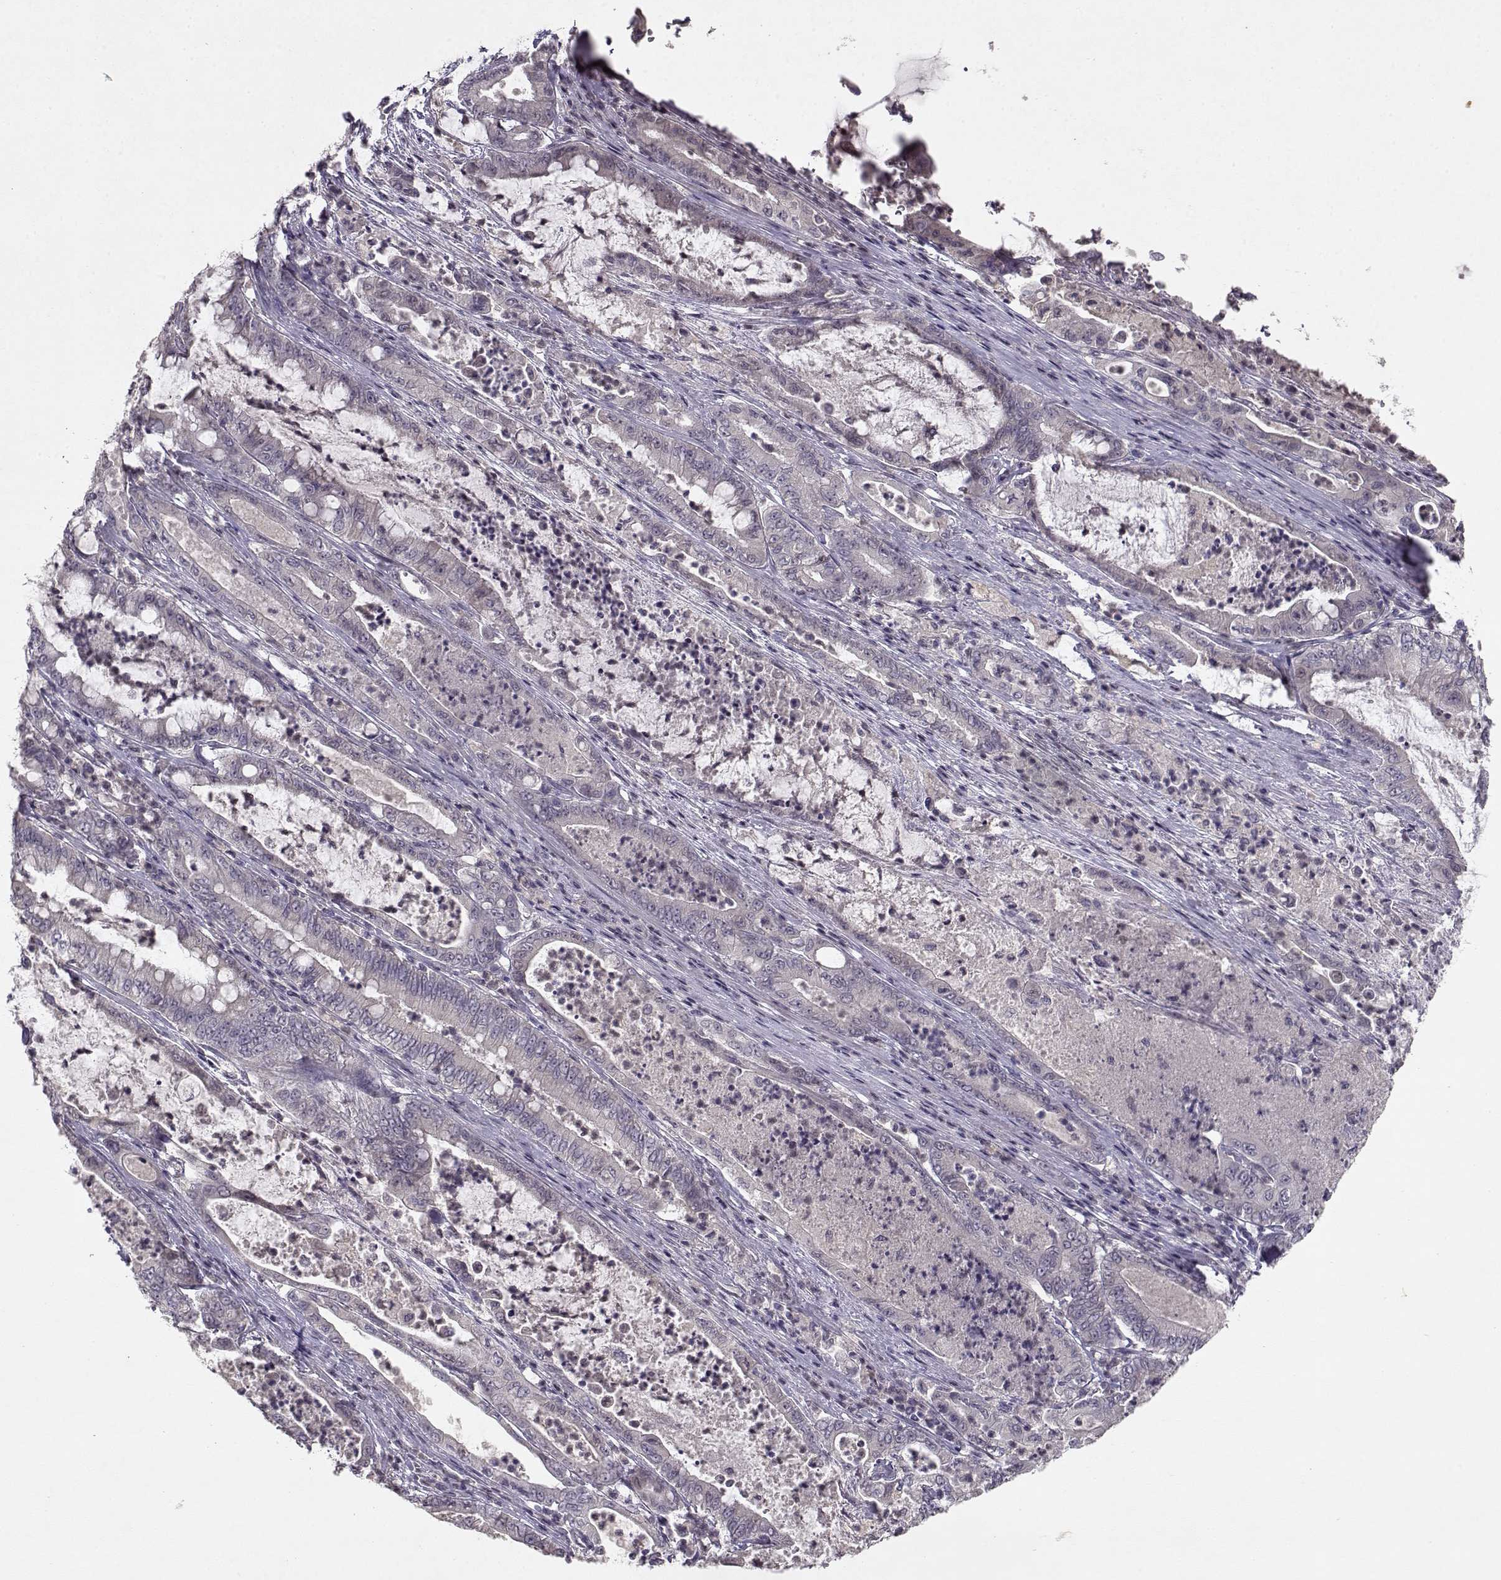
{"staining": {"intensity": "negative", "quantity": "none", "location": "none"}, "tissue": "pancreatic cancer", "cell_type": "Tumor cells", "image_type": "cancer", "snomed": [{"axis": "morphology", "description": "Adenocarcinoma, NOS"}, {"axis": "topography", "description": "Pancreas"}], "caption": "DAB immunohistochemical staining of pancreatic adenocarcinoma reveals no significant expression in tumor cells.", "gene": "BMX", "patient": {"sex": "male", "age": 71}}